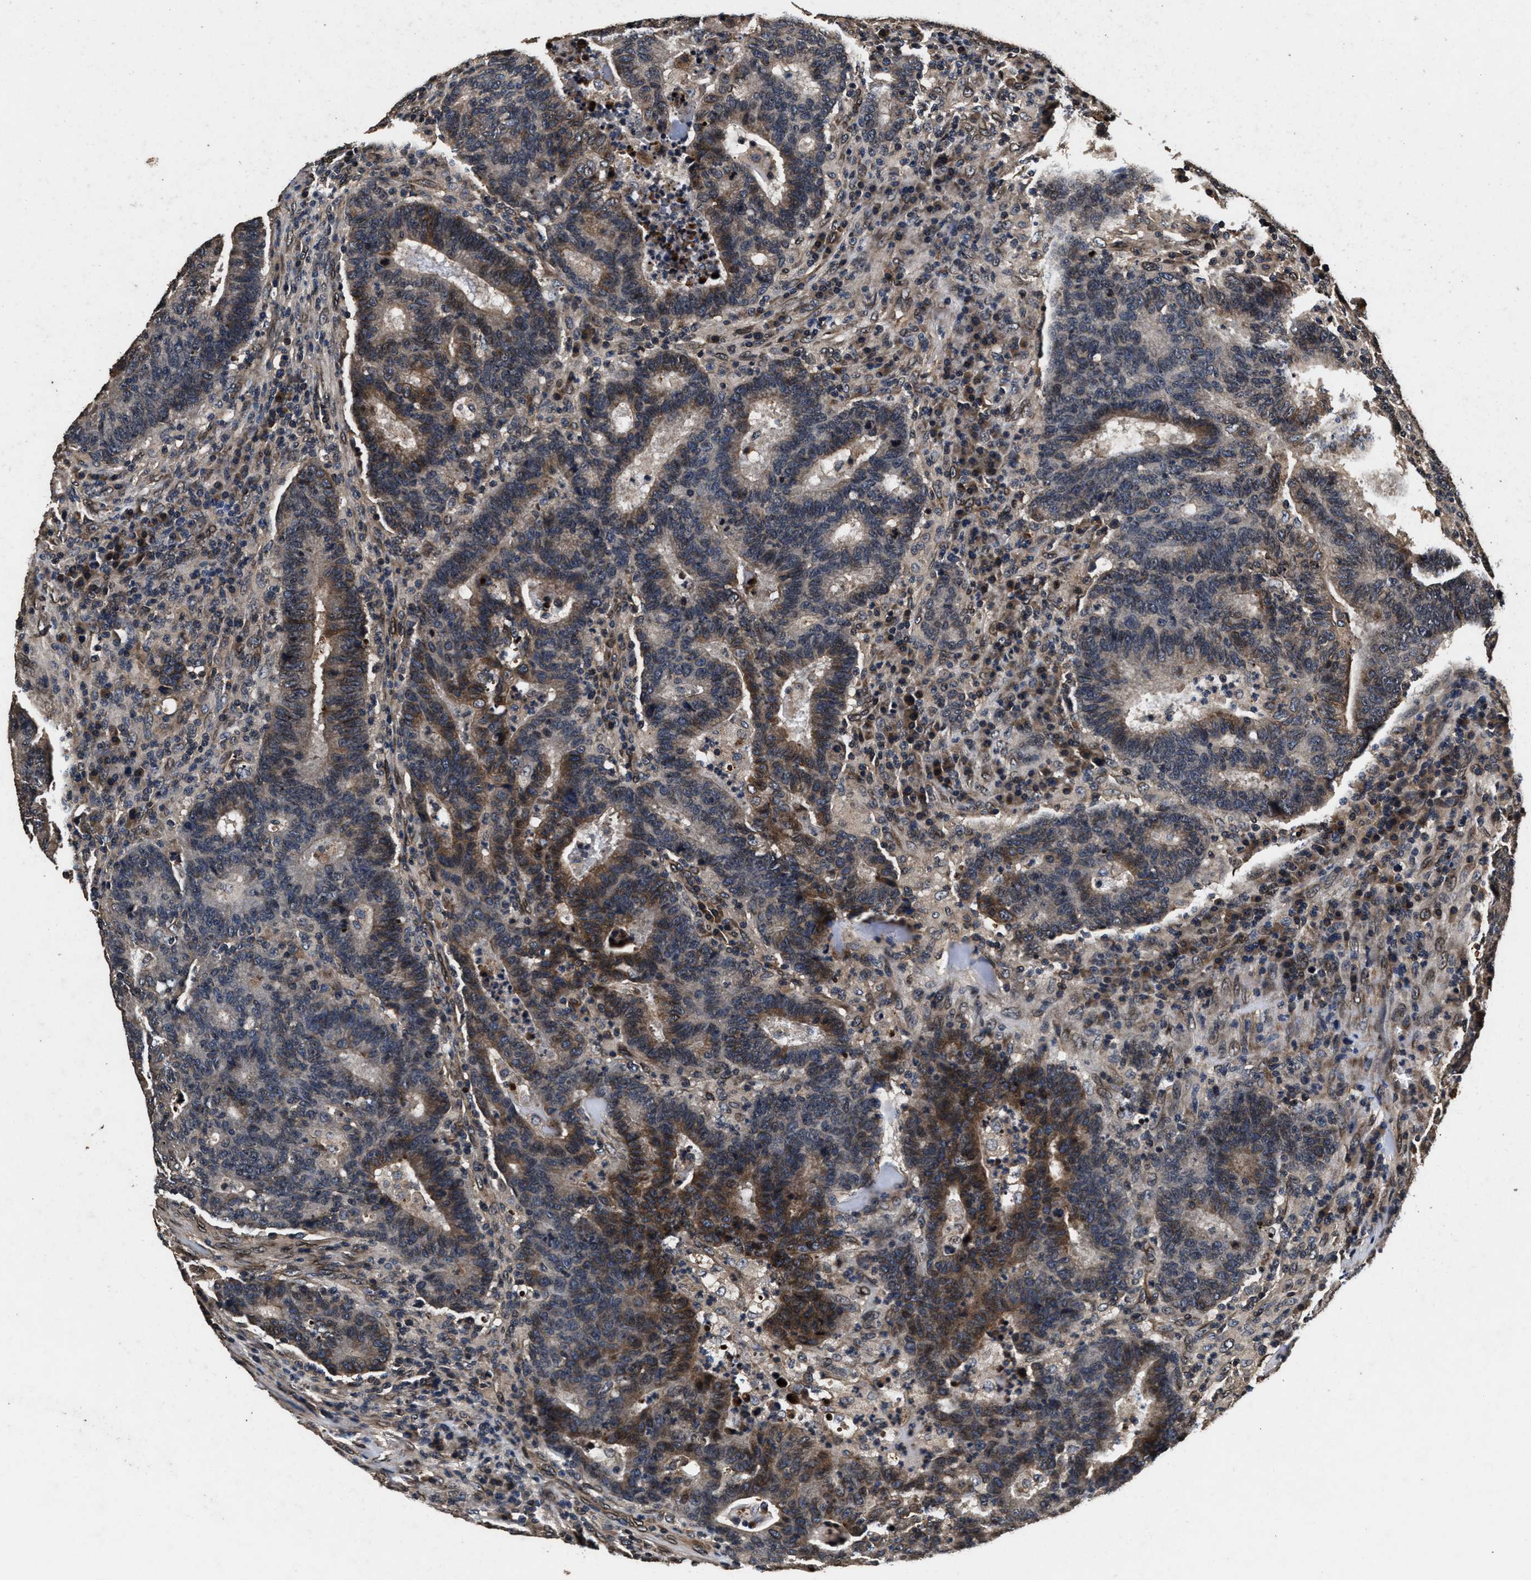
{"staining": {"intensity": "moderate", "quantity": "<25%", "location": "cytoplasmic/membranous,nuclear"}, "tissue": "colorectal cancer", "cell_type": "Tumor cells", "image_type": "cancer", "snomed": [{"axis": "morphology", "description": "Adenocarcinoma, NOS"}, {"axis": "topography", "description": "Colon"}], "caption": "High-magnification brightfield microscopy of adenocarcinoma (colorectal) stained with DAB (3,3'-diaminobenzidine) (brown) and counterstained with hematoxylin (blue). tumor cells exhibit moderate cytoplasmic/membranous and nuclear expression is identified in about<25% of cells. (Brightfield microscopy of DAB IHC at high magnification).", "gene": "ACCS", "patient": {"sex": "female", "age": 75}}